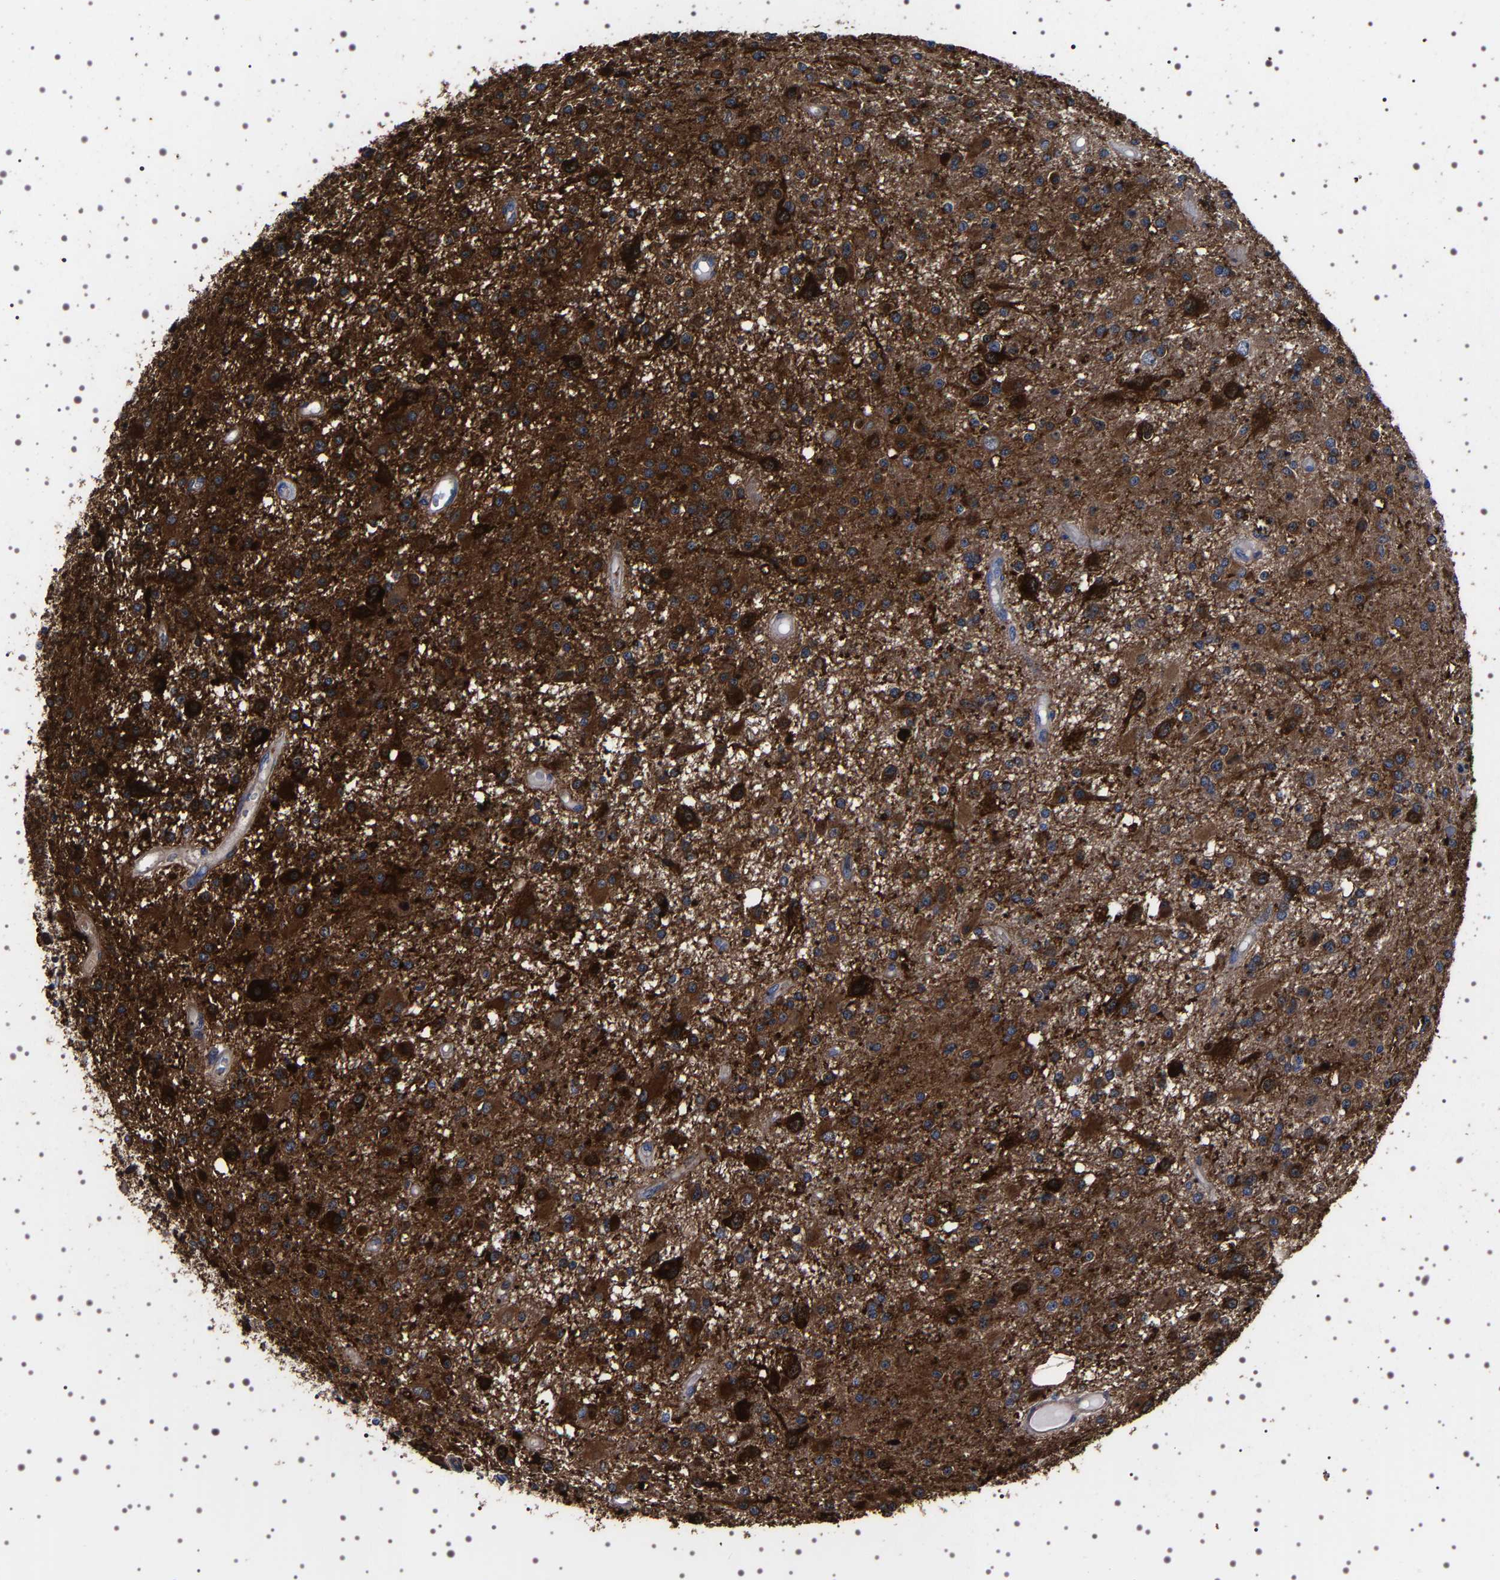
{"staining": {"intensity": "strong", "quantity": ">75%", "location": "cytoplasmic/membranous"}, "tissue": "glioma", "cell_type": "Tumor cells", "image_type": "cancer", "snomed": [{"axis": "morphology", "description": "Glioma, malignant, Low grade"}, {"axis": "topography", "description": "Brain"}], "caption": "This is an image of immunohistochemistry staining of low-grade glioma (malignant), which shows strong positivity in the cytoplasmic/membranous of tumor cells.", "gene": "WDR1", "patient": {"sex": "male", "age": 58}}